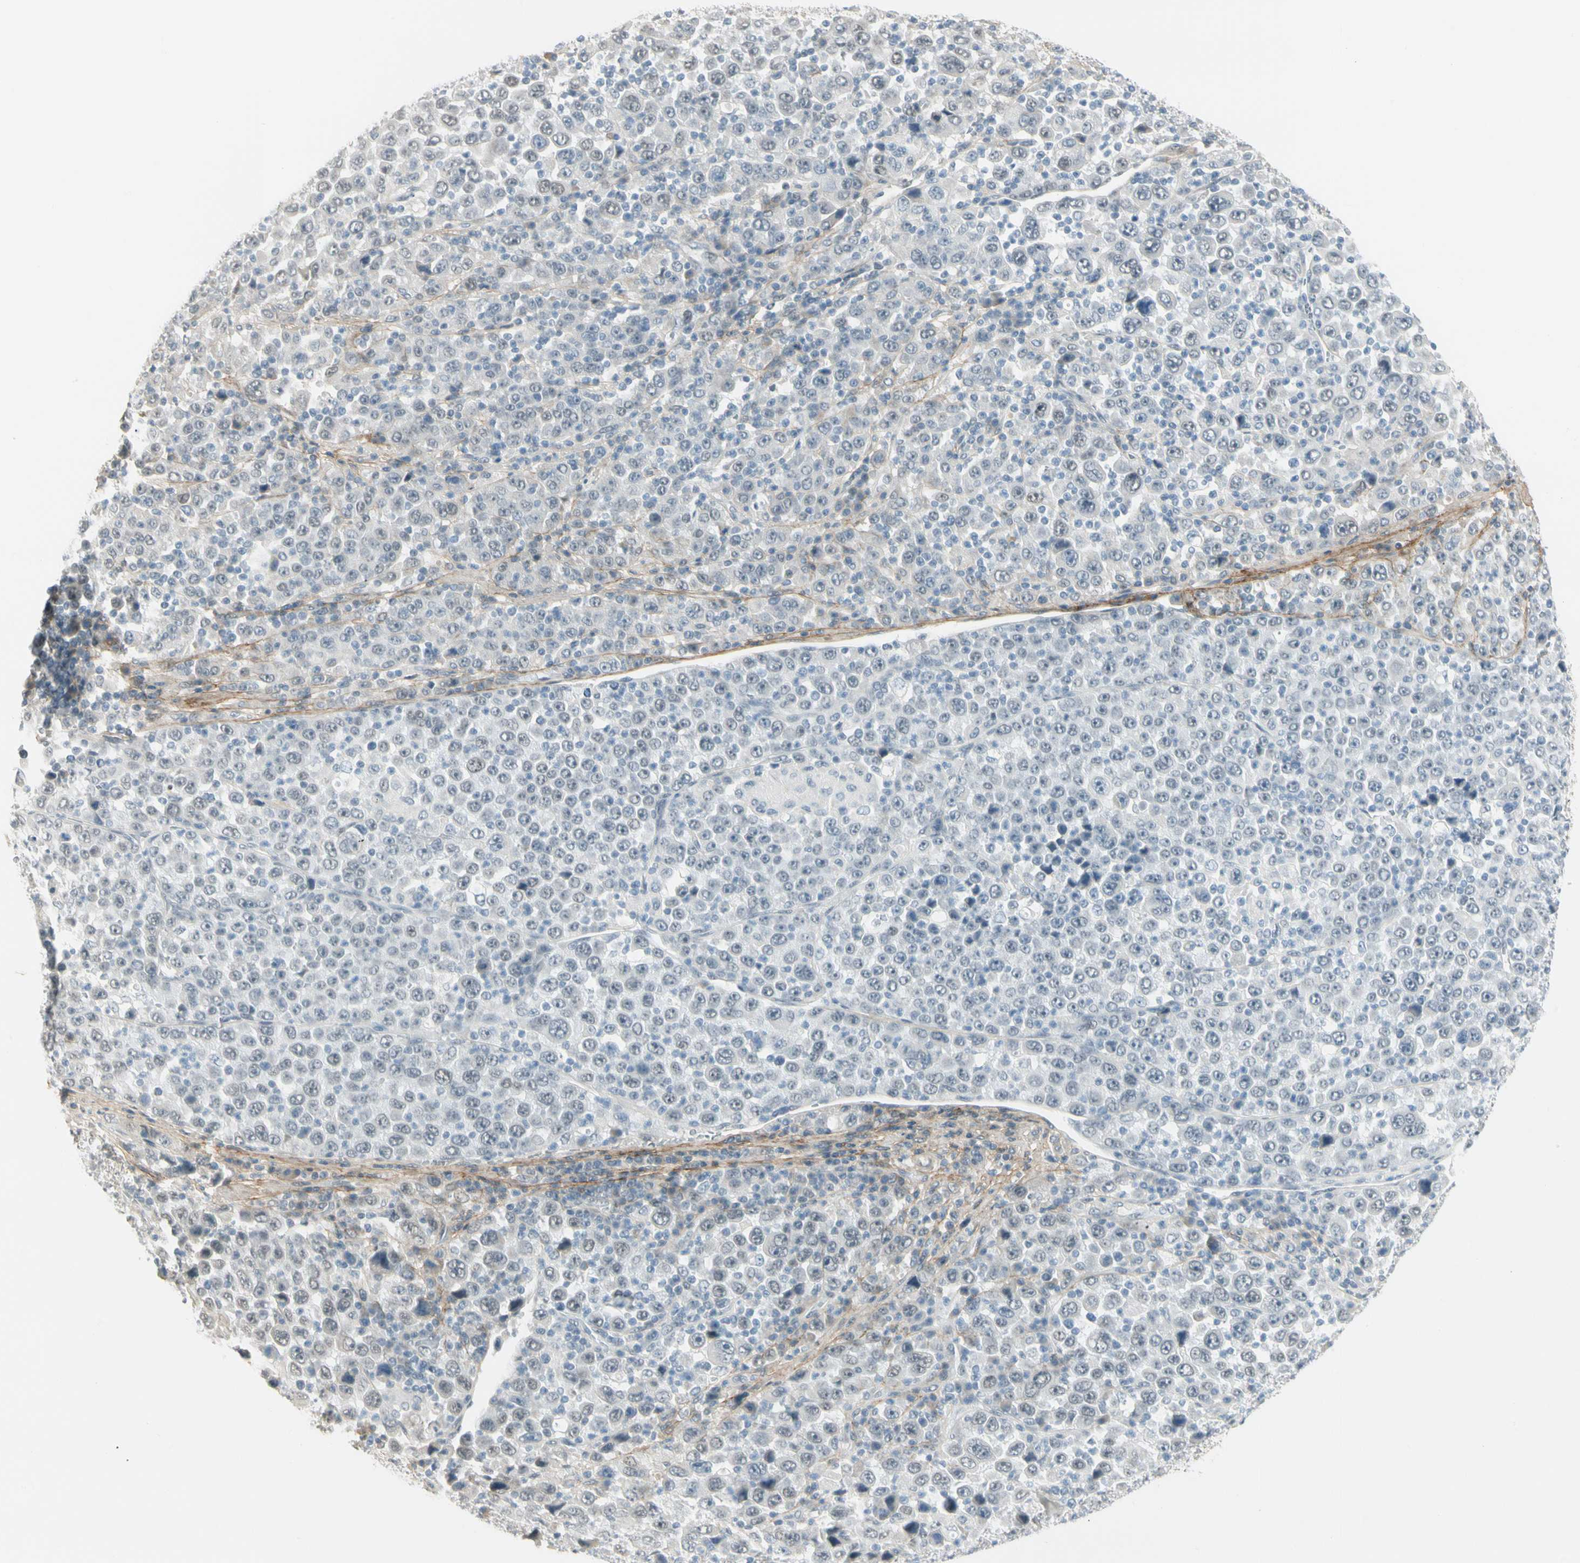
{"staining": {"intensity": "negative", "quantity": "none", "location": "none"}, "tissue": "stomach cancer", "cell_type": "Tumor cells", "image_type": "cancer", "snomed": [{"axis": "morphology", "description": "Normal tissue, NOS"}, {"axis": "morphology", "description": "Adenocarcinoma, NOS"}, {"axis": "topography", "description": "Stomach, upper"}, {"axis": "topography", "description": "Stomach"}], "caption": "Human adenocarcinoma (stomach) stained for a protein using IHC demonstrates no staining in tumor cells.", "gene": "ASPN", "patient": {"sex": "male", "age": 59}}